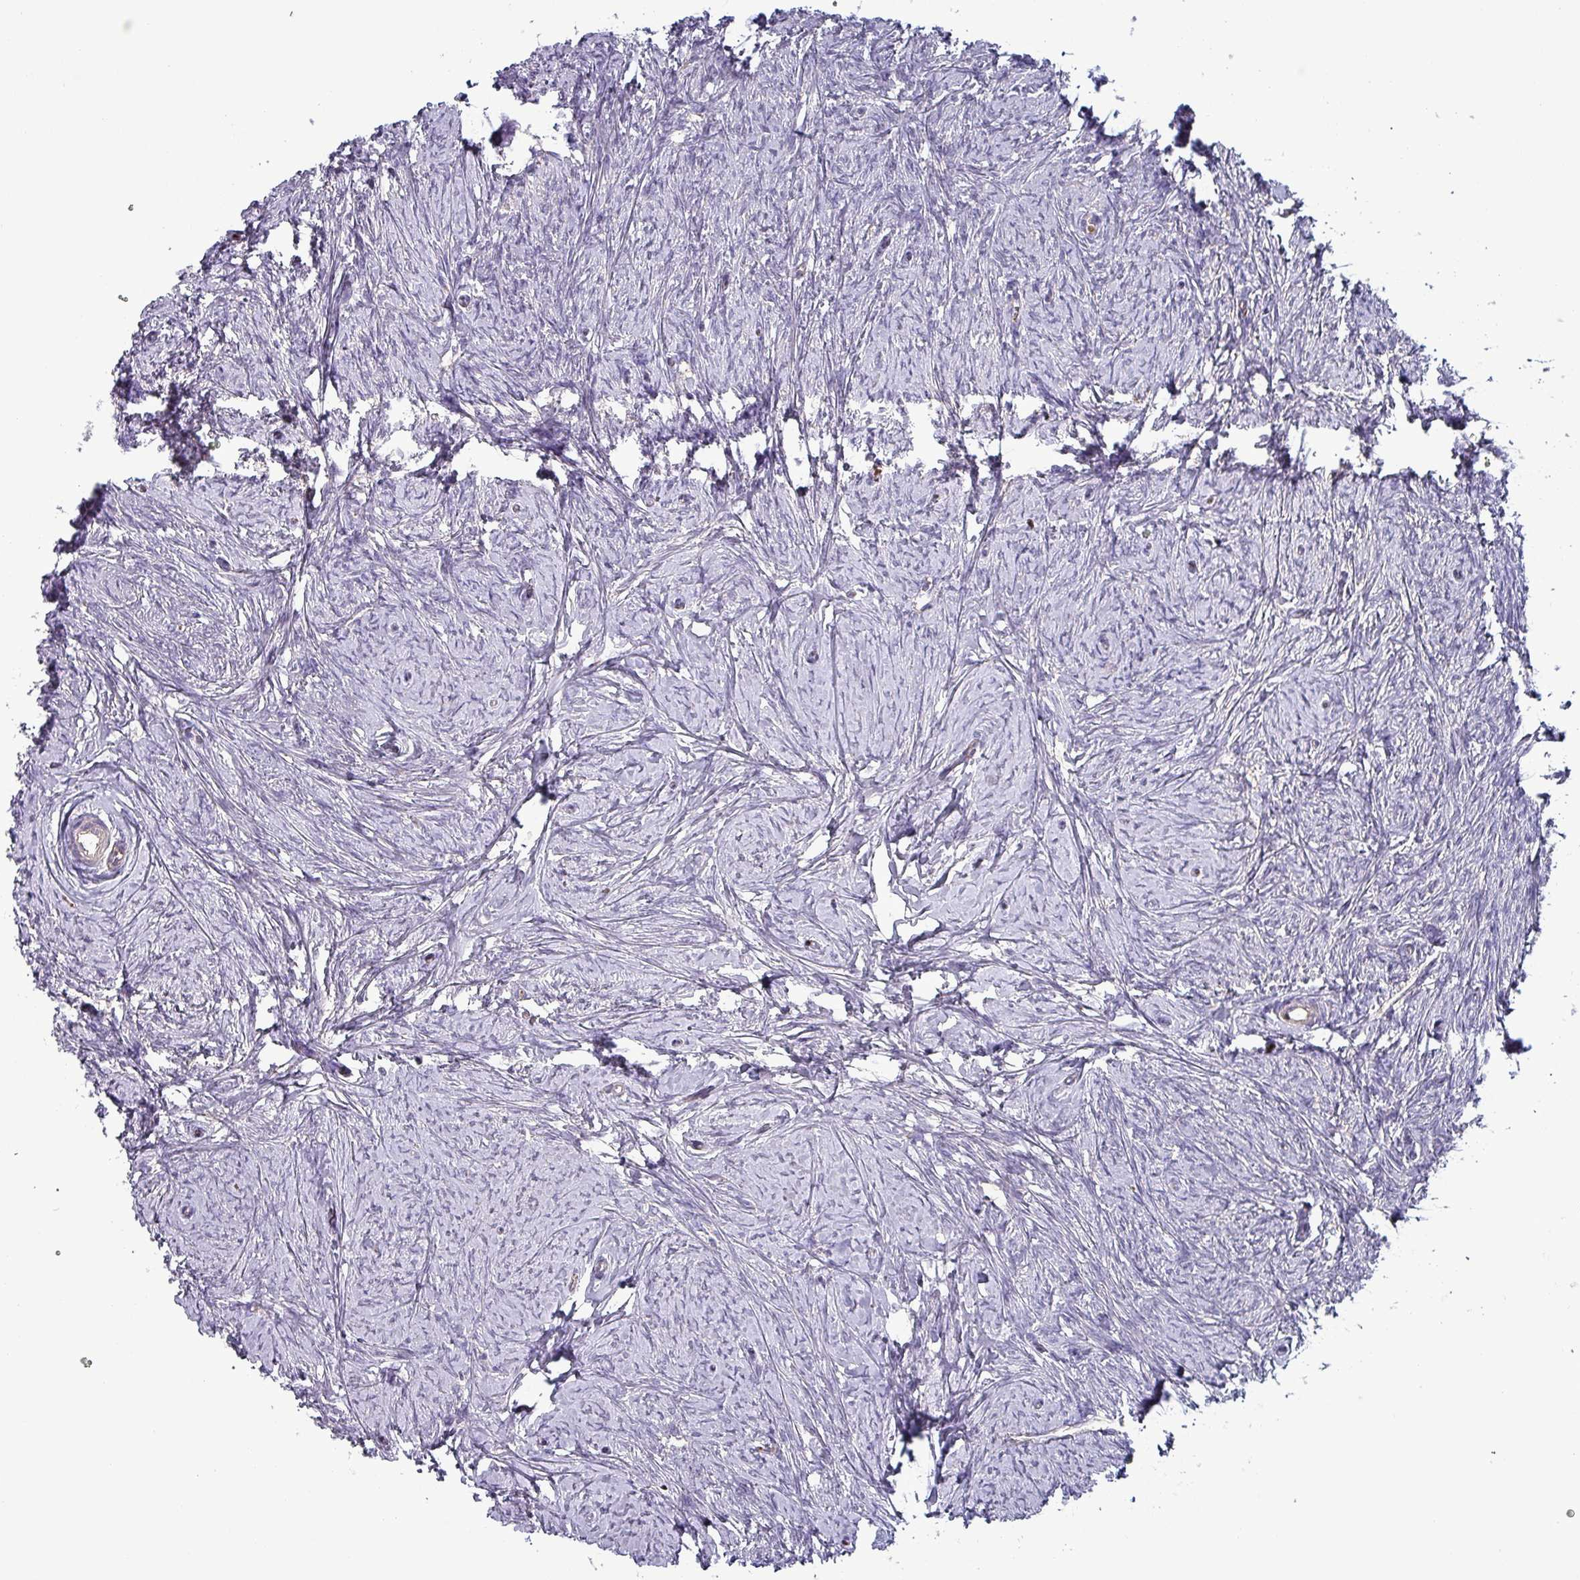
{"staining": {"intensity": "negative", "quantity": "none", "location": "none"}, "tissue": "ovary", "cell_type": "Ovarian stroma cells", "image_type": "normal", "snomed": [{"axis": "morphology", "description": "Normal tissue, NOS"}, {"axis": "topography", "description": "Ovary"}], "caption": "The image displays no significant expression in ovarian stroma cells of ovary. Nuclei are stained in blue.", "gene": "ZNF322", "patient": {"sex": "female", "age": 44}}